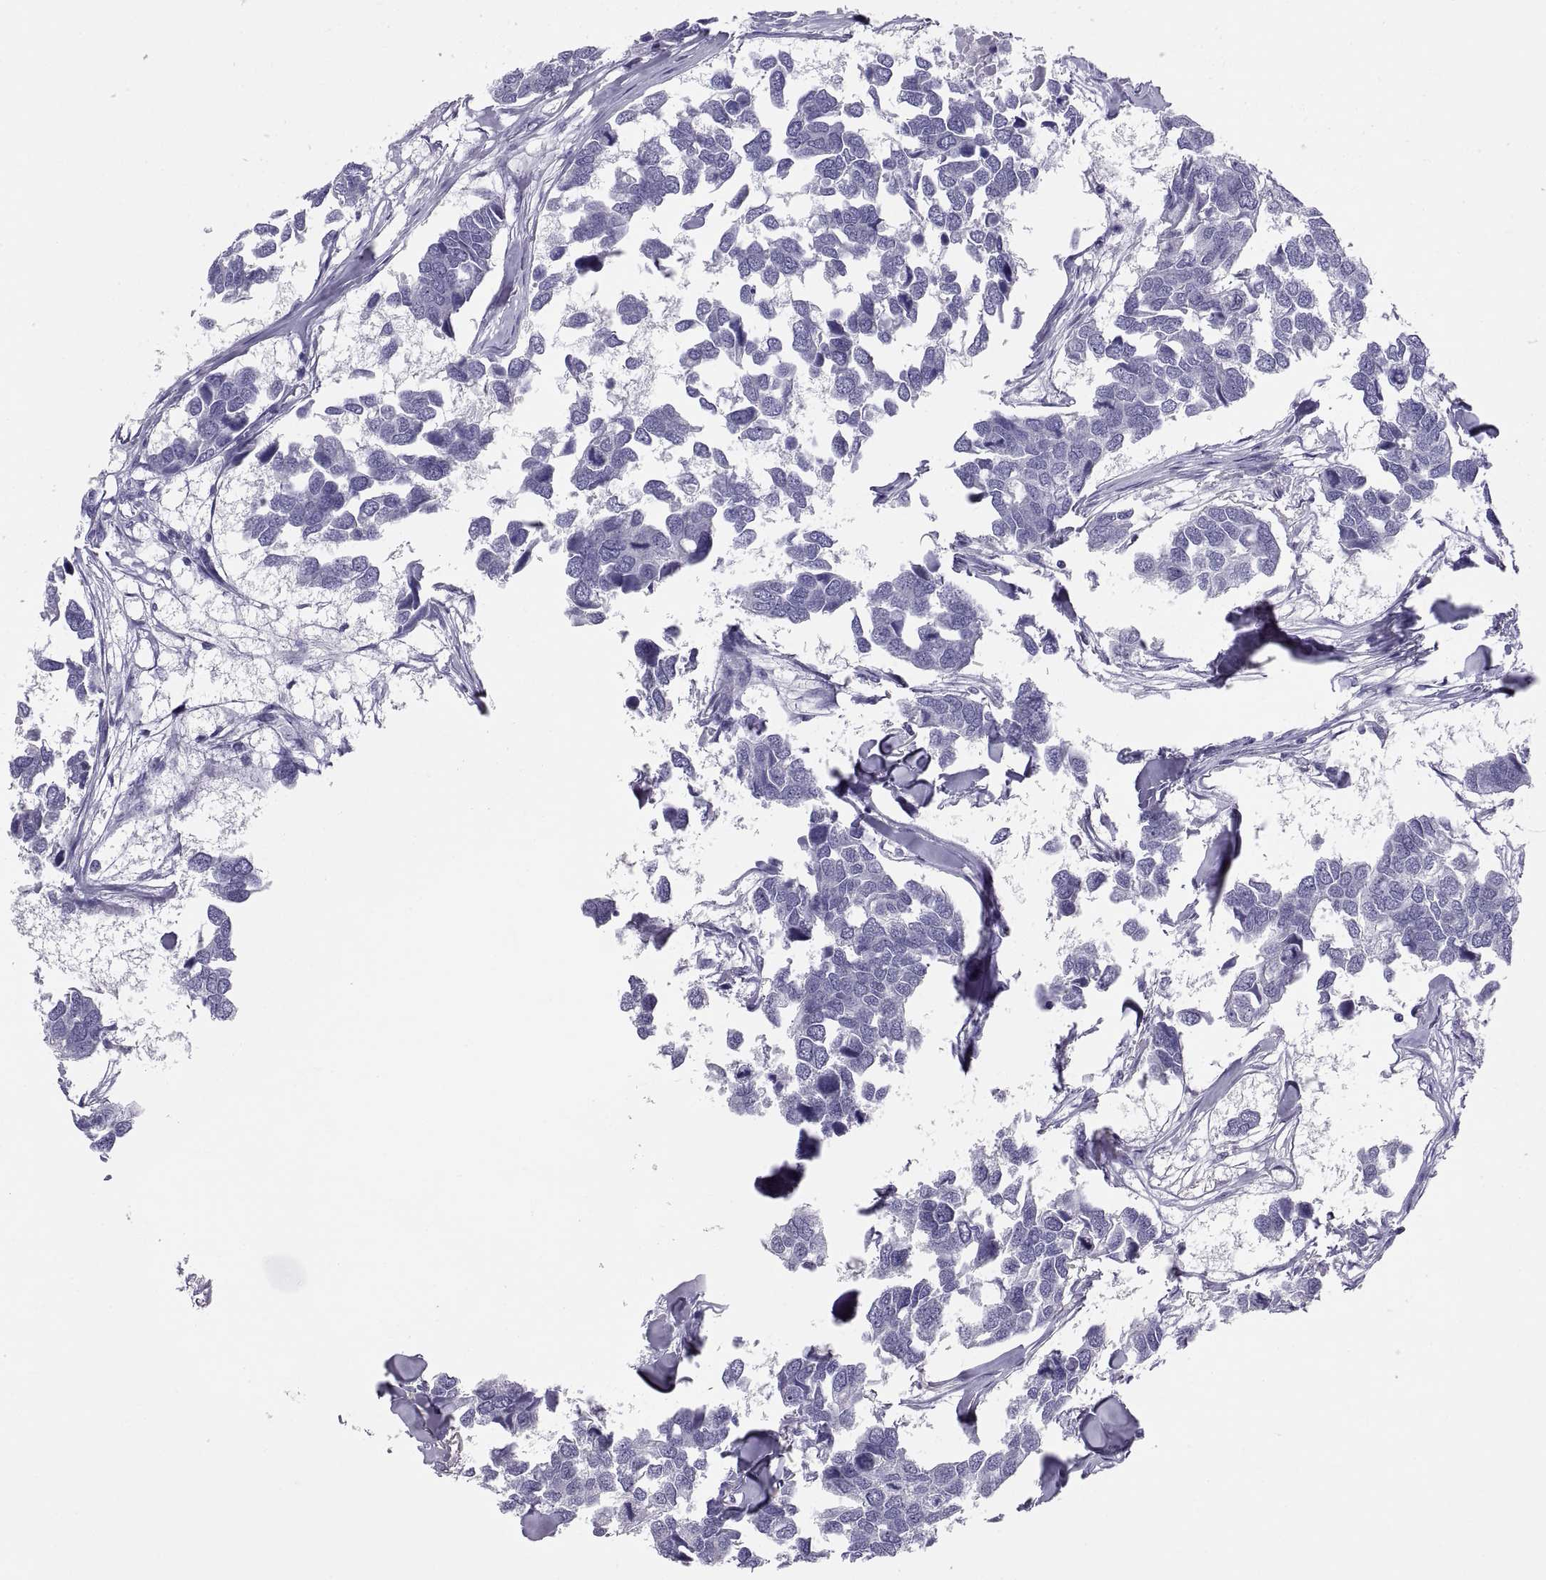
{"staining": {"intensity": "negative", "quantity": "none", "location": "none"}, "tissue": "breast cancer", "cell_type": "Tumor cells", "image_type": "cancer", "snomed": [{"axis": "morphology", "description": "Duct carcinoma"}, {"axis": "topography", "description": "Breast"}], "caption": "The photomicrograph displays no significant positivity in tumor cells of breast intraductal carcinoma. (Immunohistochemistry, brightfield microscopy, high magnification).", "gene": "RNASE12", "patient": {"sex": "female", "age": 83}}